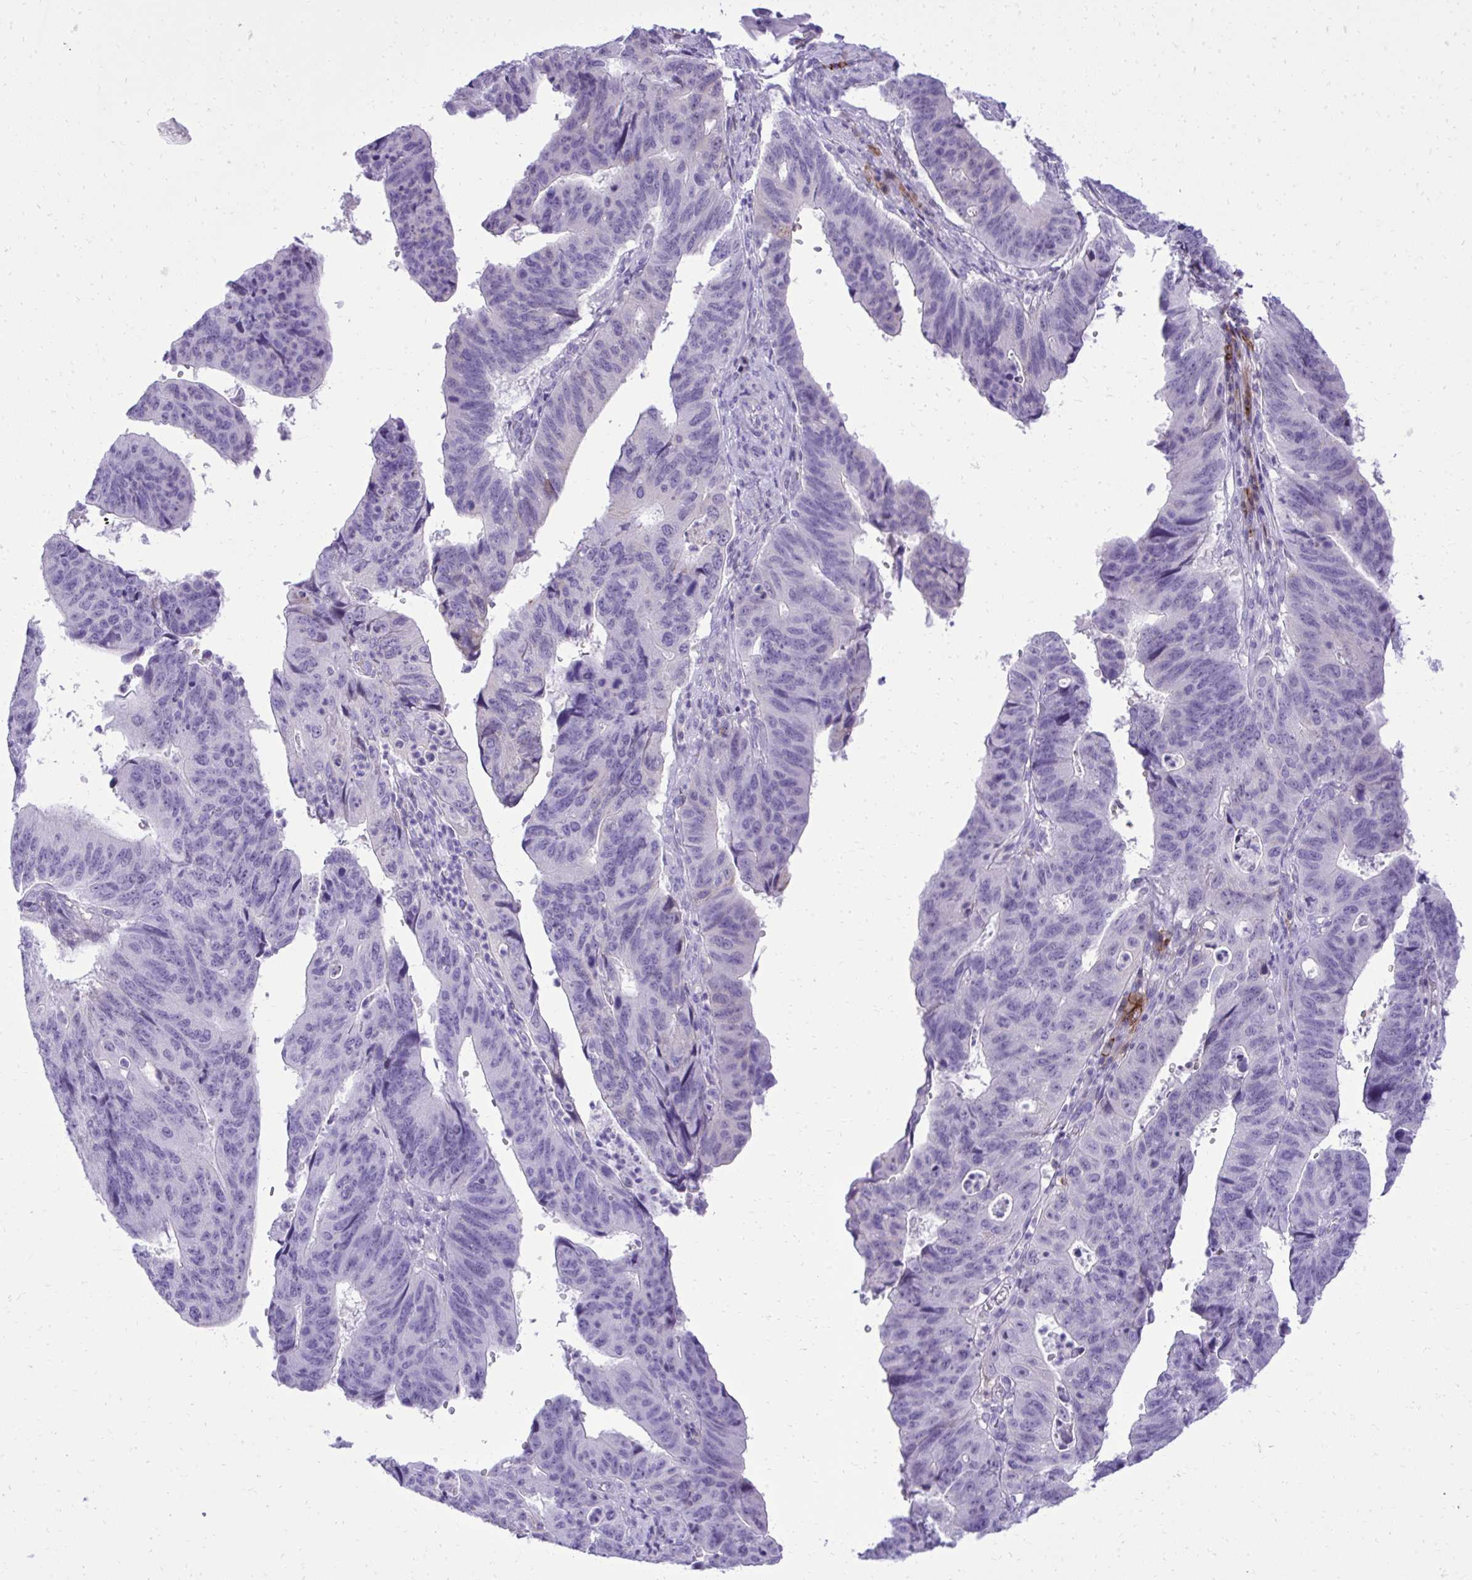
{"staining": {"intensity": "negative", "quantity": "none", "location": "none"}, "tissue": "stomach cancer", "cell_type": "Tumor cells", "image_type": "cancer", "snomed": [{"axis": "morphology", "description": "Adenocarcinoma, NOS"}, {"axis": "topography", "description": "Stomach"}], "caption": "Stomach cancer (adenocarcinoma) stained for a protein using immunohistochemistry (IHC) displays no positivity tumor cells.", "gene": "PITPNM3", "patient": {"sex": "male", "age": 59}}